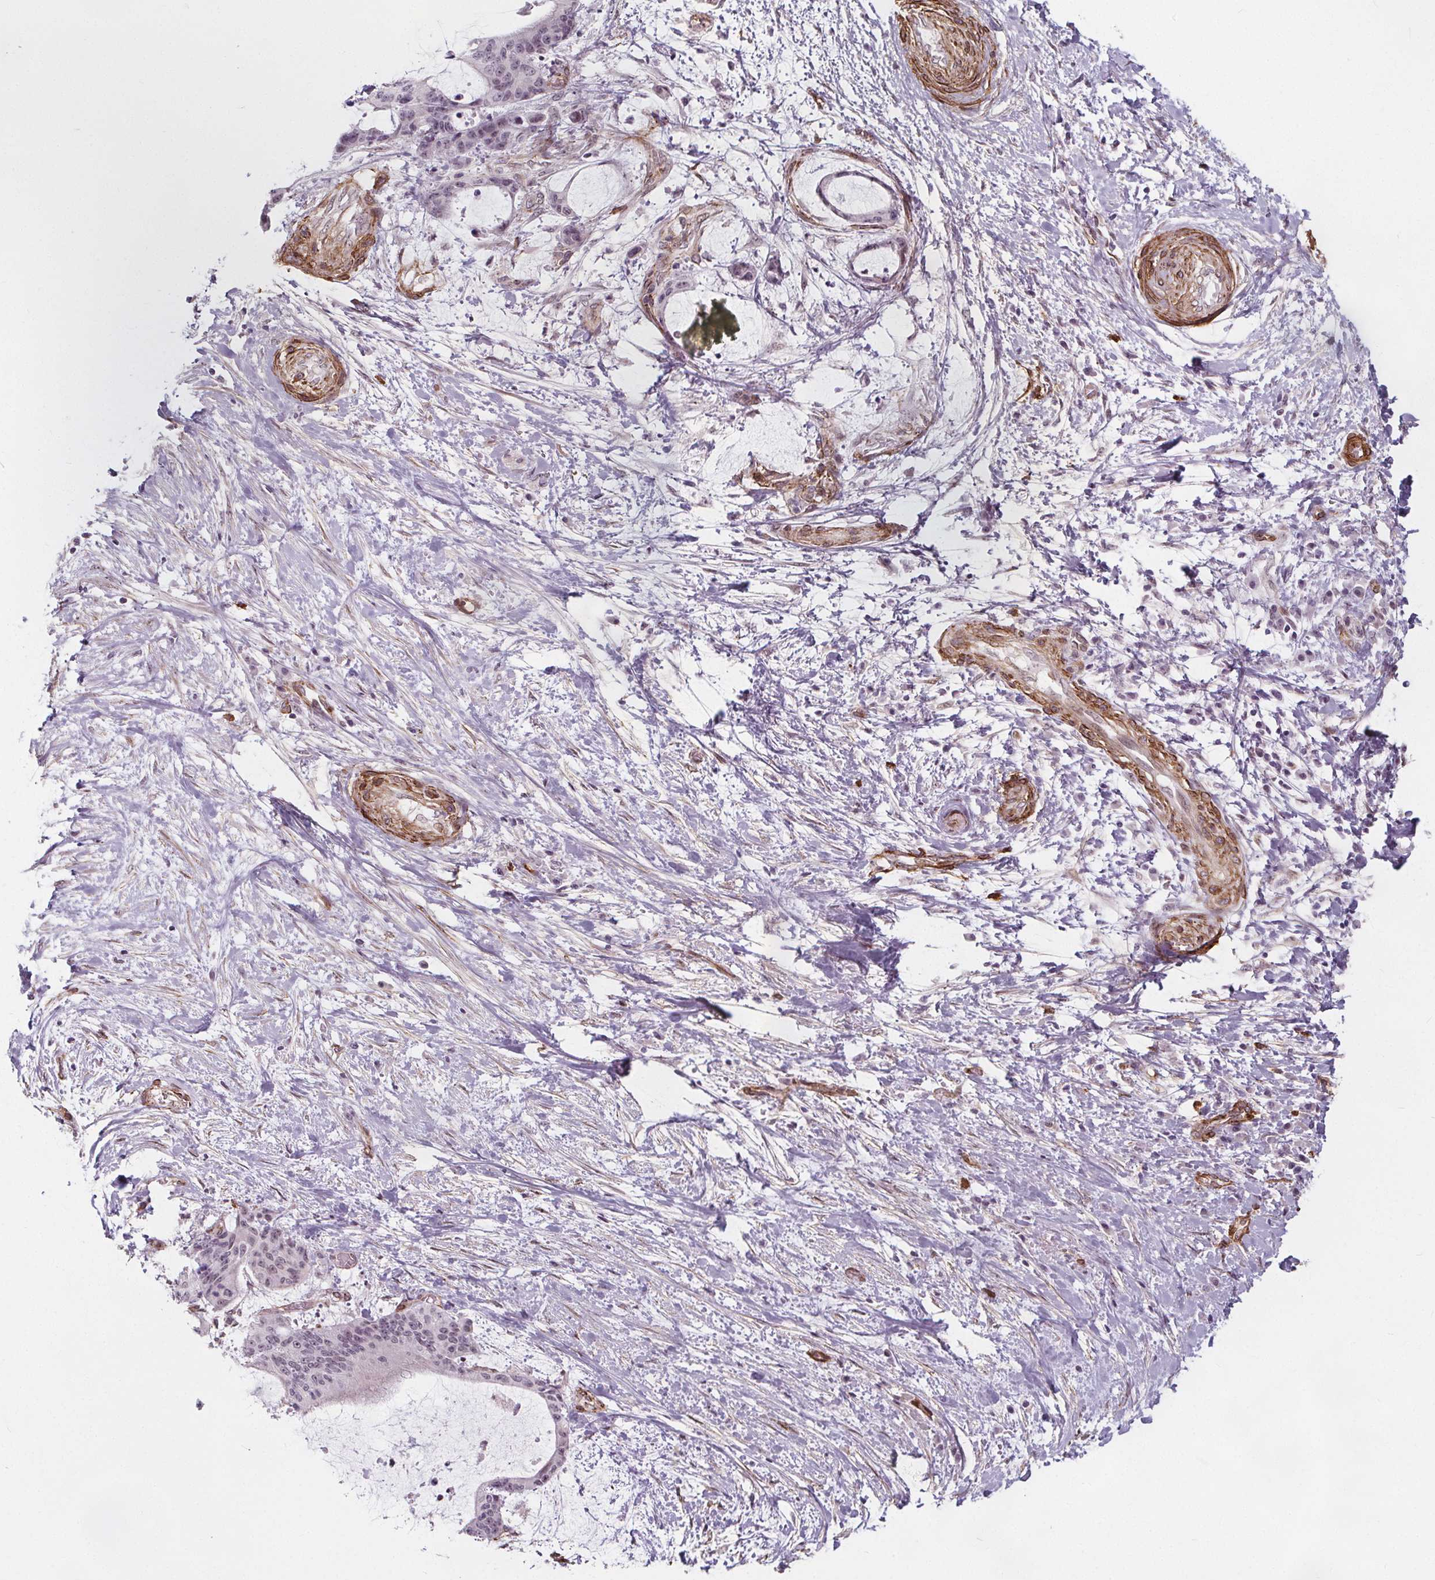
{"staining": {"intensity": "weak", "quantity": "<25%", "location": "nuclear"}, "tissue": "liver cancer", "cell_type": "Tumor cells", "image_type": "cancer", "snomed": [{"axis": "morphology", "description": "Cholangiocarcinoma"}, {"axis": "topography", "description": "Liver"}], "caption": "Liver cholangiocarcinoma was stained to show a protein in brown. There is no significant expression in tumor cells.", "gene": "HAS1", "patient": {"sex": "female", "age": 73}}